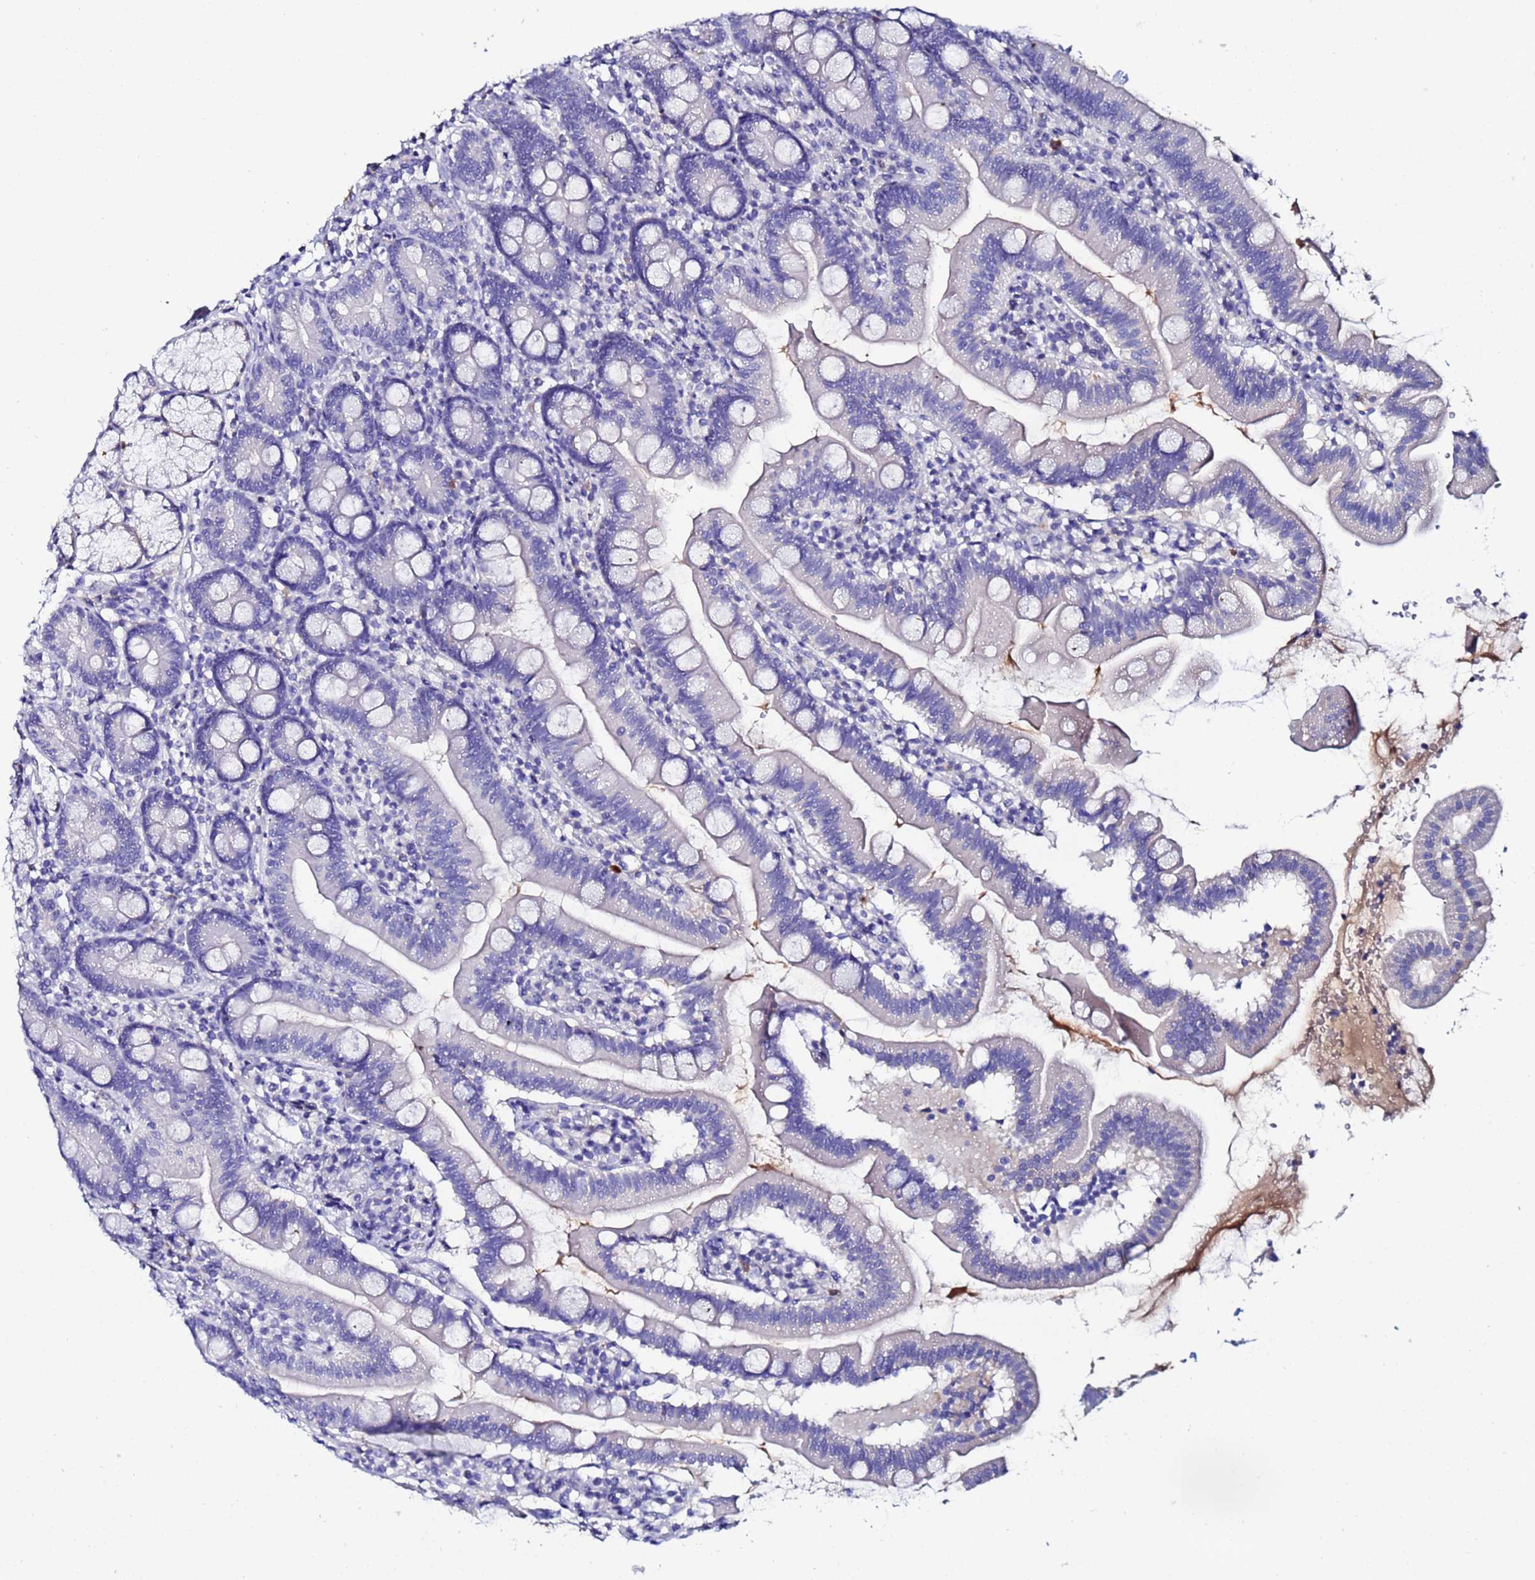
{"staining": {"intensity": "negative", "quantity": "none", "location": "none"}, "tissue": "duodenum", "cell_type": "Glandular cells", "image_type": "normal", "snomed": [{"axis": "morphology", "description": "Normal tissue, NOS"}, {"axis": "topography", "description": "Duodenum"}], "caption": "Protein analysis of normal duodenum displays no significant expression in glandular cells. (Stains: DAB immunohistochemistry with hematoxylin counter stain, Microscopy: brightfield microscopy at high magnification).", "gene": "TUBAL3", "patient": {"sex": "female", "age": 67}}